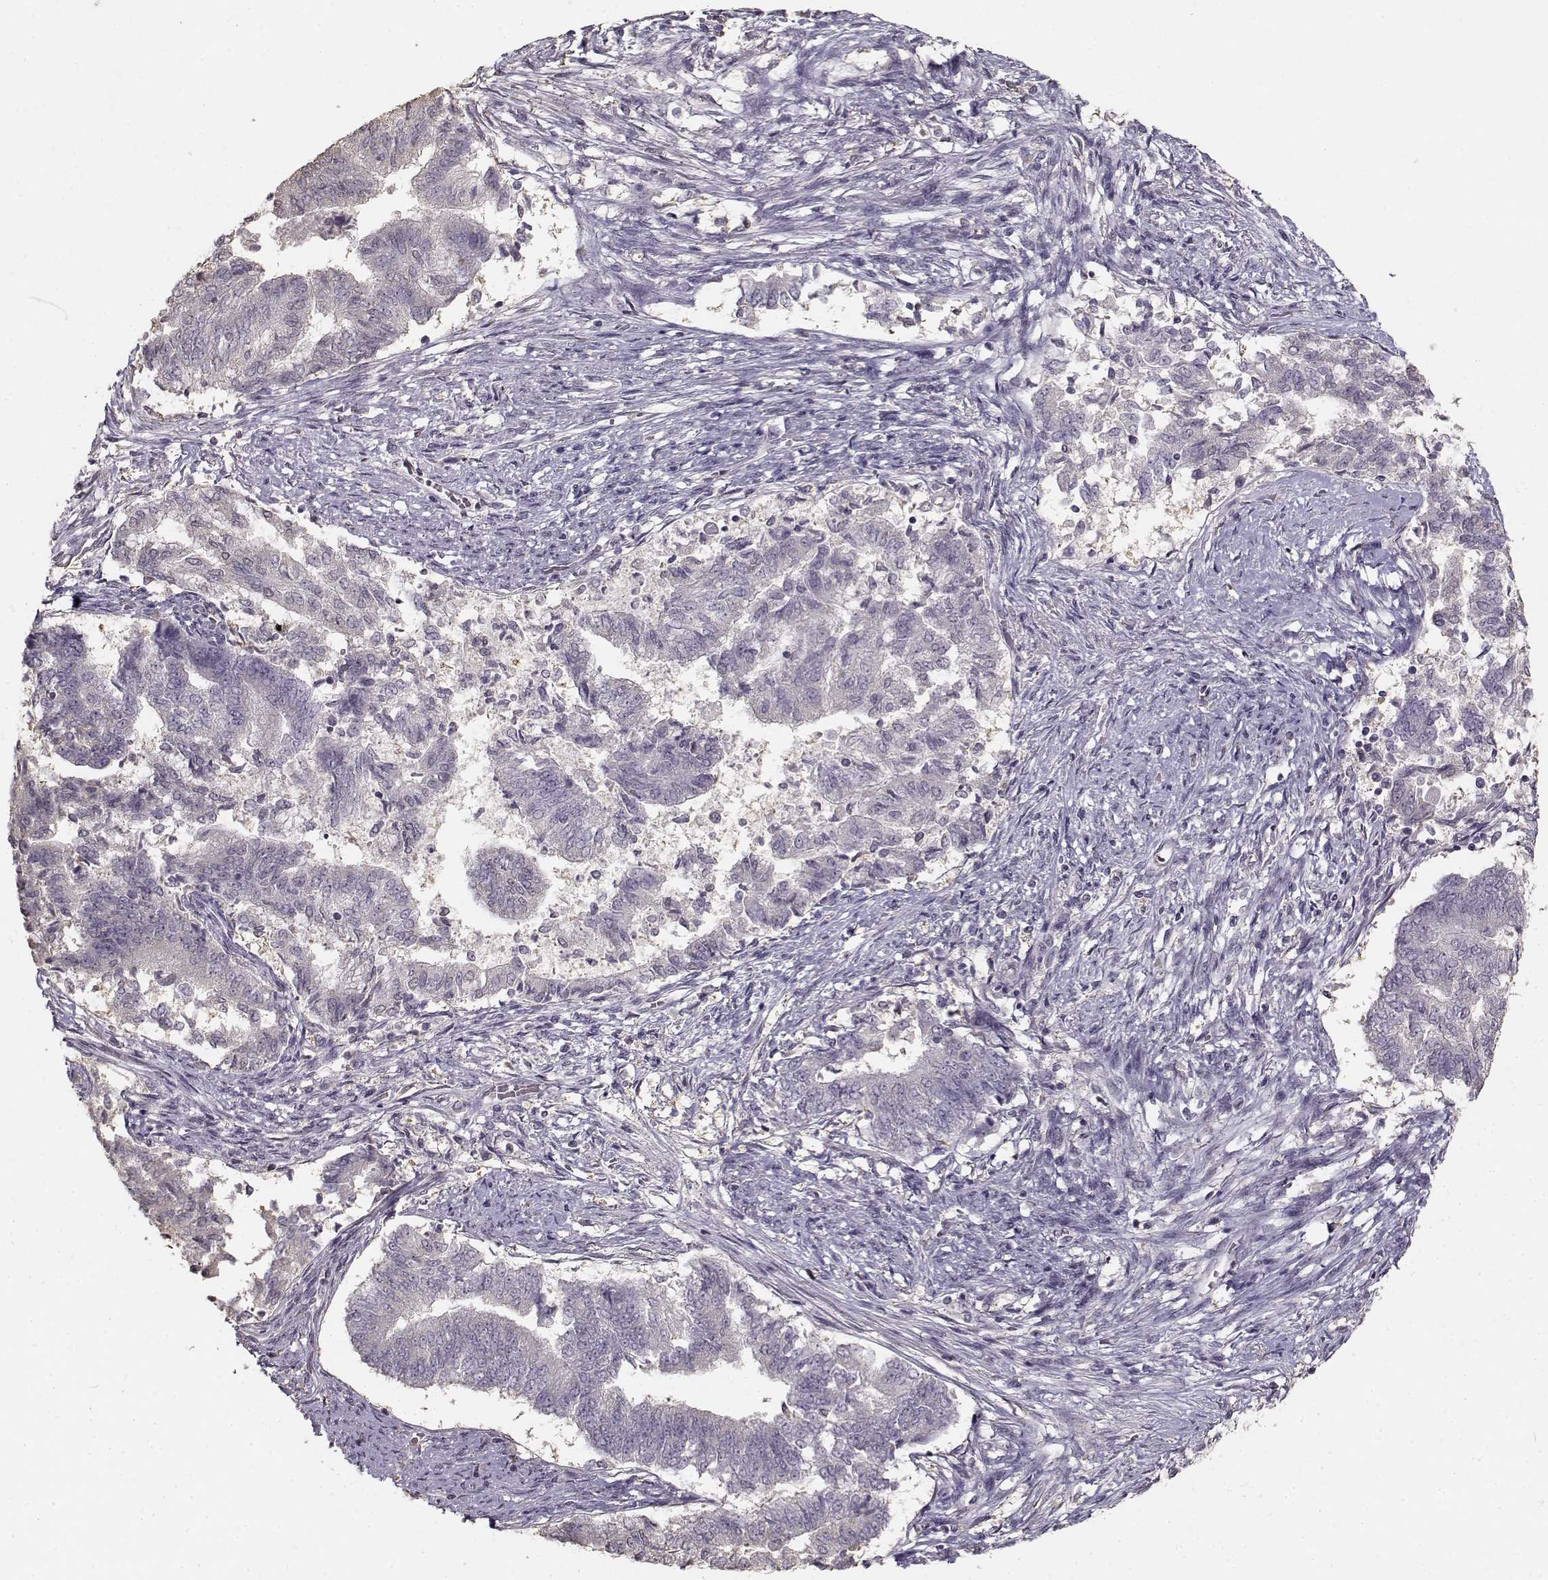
{"staining": {"intensity": "negative", "quantity": "none", "location": "none"}, "tissue": "endometrial cancer", "cell_type": "Tumor cells", "image_type": "cancer", "snomed": [{"axis": "morphology", "description": "Adenocarcinoma, NOS"}, {"axis": "topography", "description": "Endometrium"}], "caption": "High power microscopy micrograph of an immunohistochemistry (IHC) micrograph of endometrial cancer, revealing no significant staining in tumor cells.", "gene": "UROC1", "patient": {"sex": "female", "age": 65}}